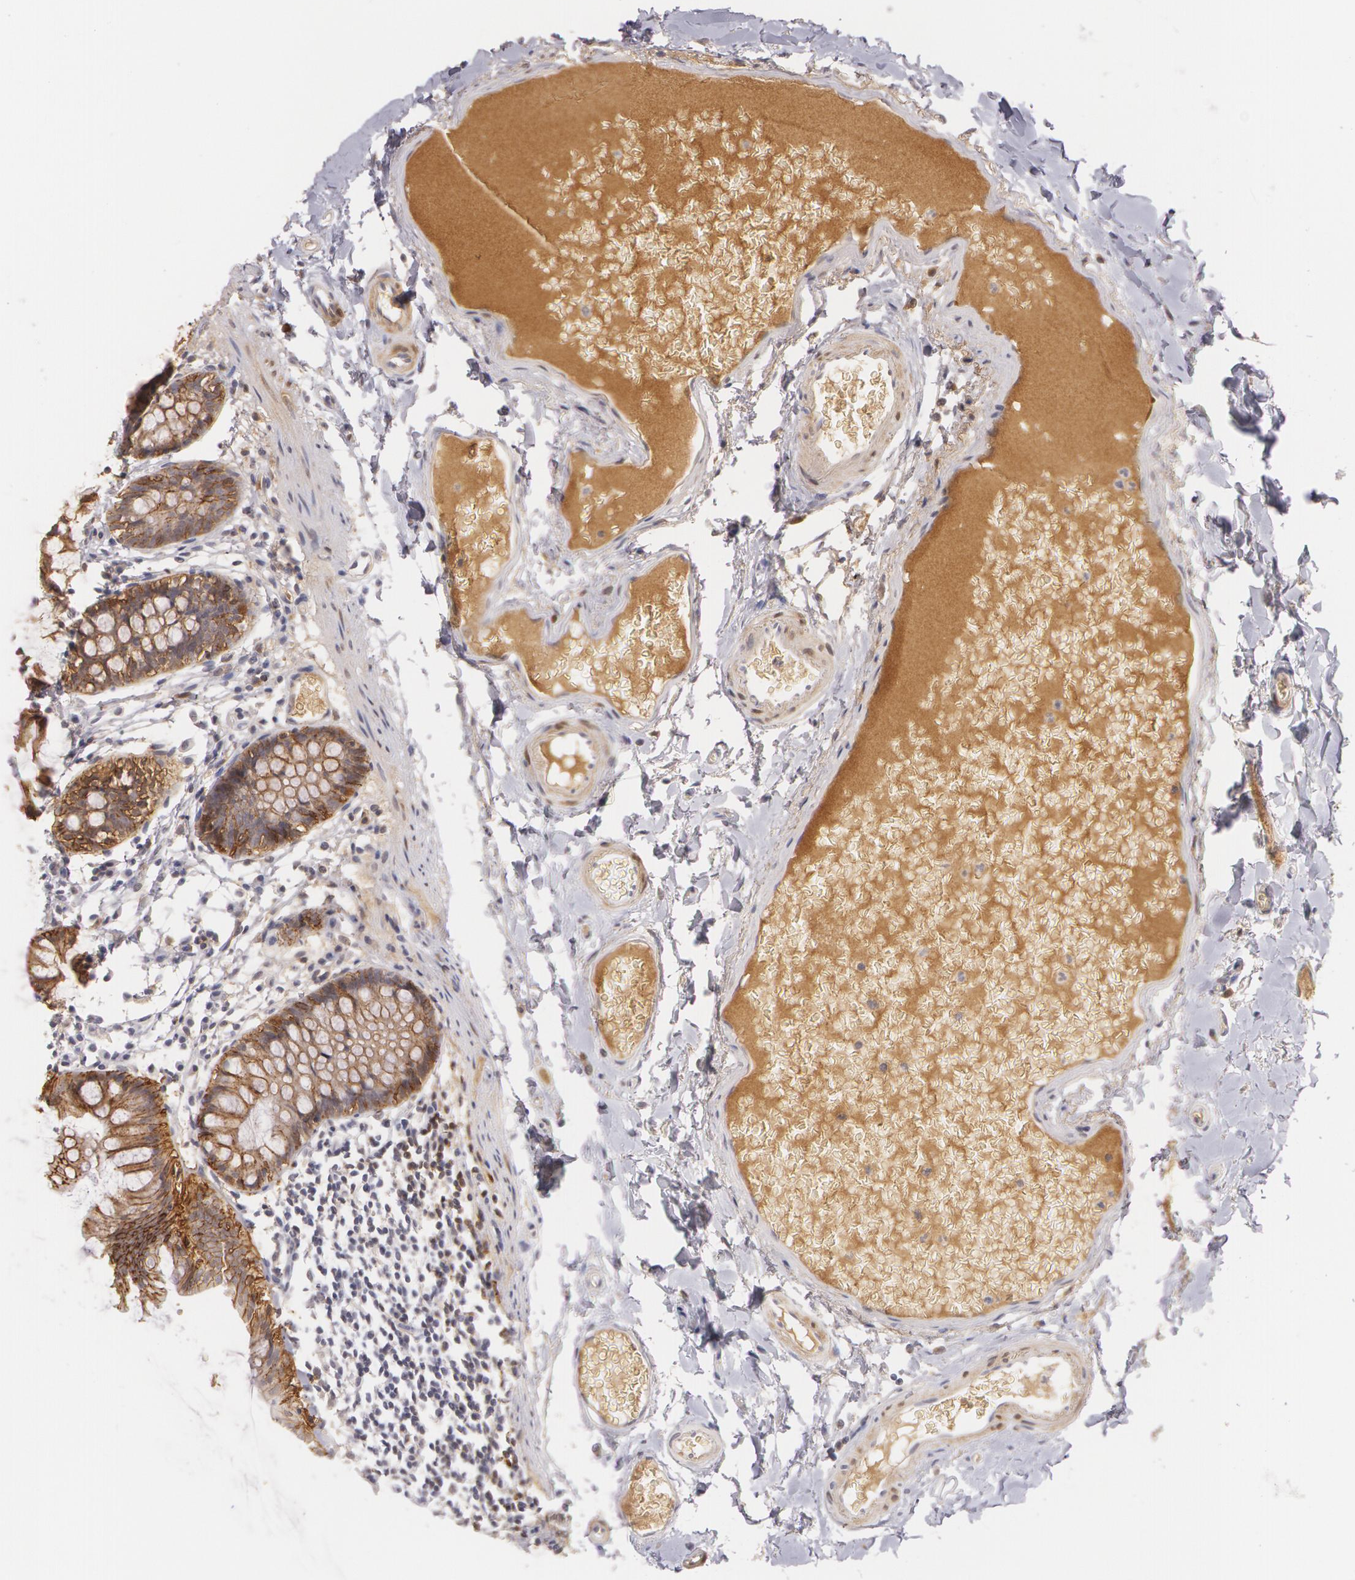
{"staining": {"intensity": "negative", "quantity": "none", "location": "none"}, "tissue": "colon", "cell_type": "Endothelial cells", "image_type": "normal", "snomed": [{"axis": "morphology", "description": "Normal tissue, NOS"}, {"axis": "topography", "description": "Smooth muscle"}, {"axis": "topography", "description": "Colon"}], "caption": "A high-resolution micrograph shows immunohistochemistry (IHC) staining of normal colon, which exhibits no significant staining in endothelial cells.", "gene": "LBP", "patient": {"sex": "male", "age": 67}}